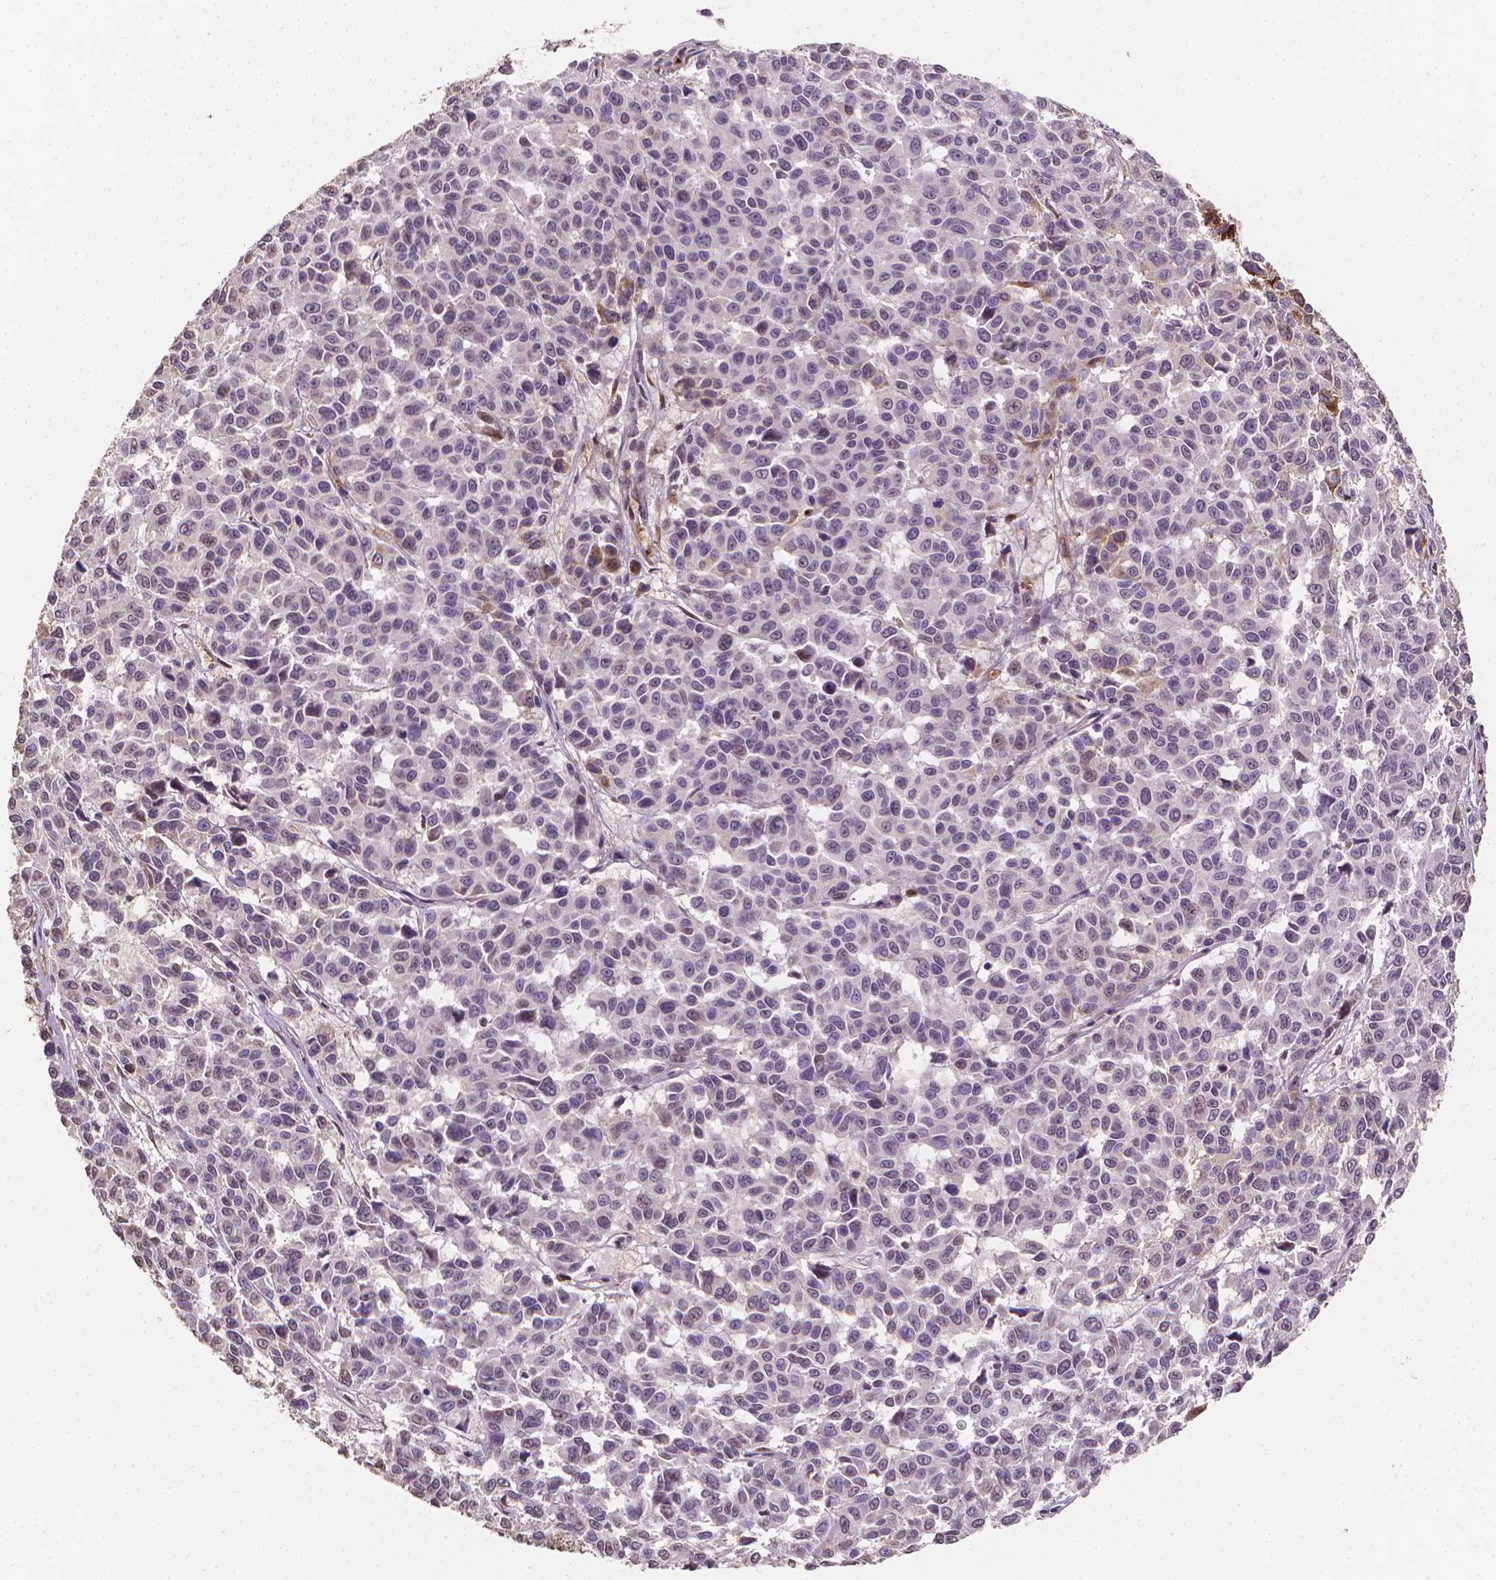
{"staining": {"intensity": "moderate", "quantity": "<25%", "location": "cytoplasmic/membranous"}, "tissue": "melanoma", "cell_type": "Tumor cells", "image_type": "cancer", "snomed": [{"axis": "morphology", "description": "Malignant melanoma, NOS"}, {"axis": "topography", "description": "Skin"}], "caption": "Human melanoma stained for a protein (brown) displays moderate cytoplasmic/membranous positive staining in approximately <25% of tumor cells.", "gene": "DCN", "patient": {"sex": "female", "age": 66}}